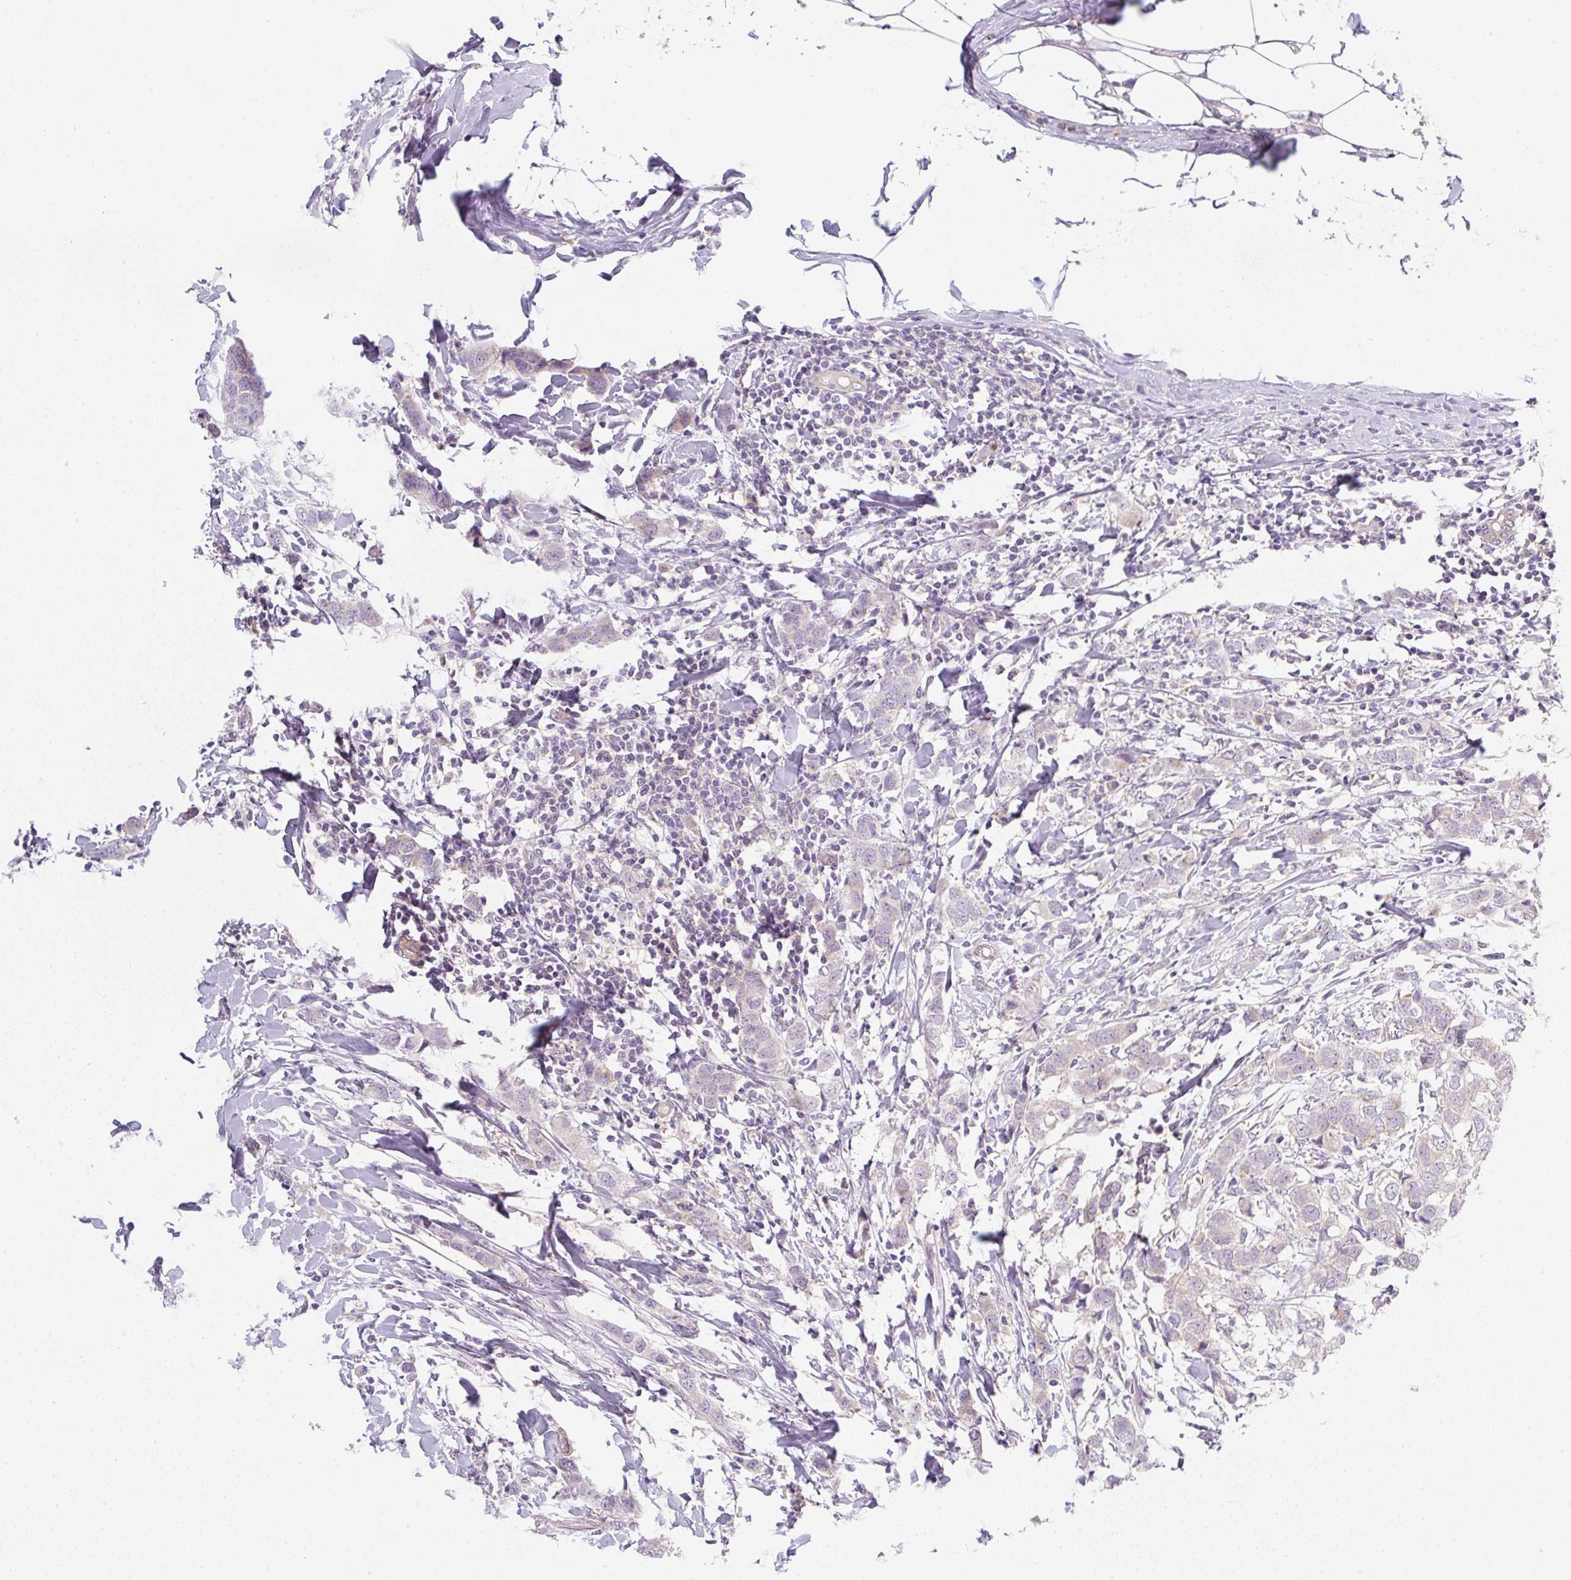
{"staining": {"intensity": "negative", "quantity": "none", "location": "none"}, "tissue": "breast cancer", "cell_type": "Tumor cells", "image_type": "cancer", "snomed": [{"axis": "morphology", "description": "Duct carcinoma"}, {"axis": "topography", "description": "Breast"}], "caption": "Tumor cells are negative for protein expression in human breast invasive ductal carcinoma.", "gene": "OMA1", "patient": {"sex": "female", "age": 50}}